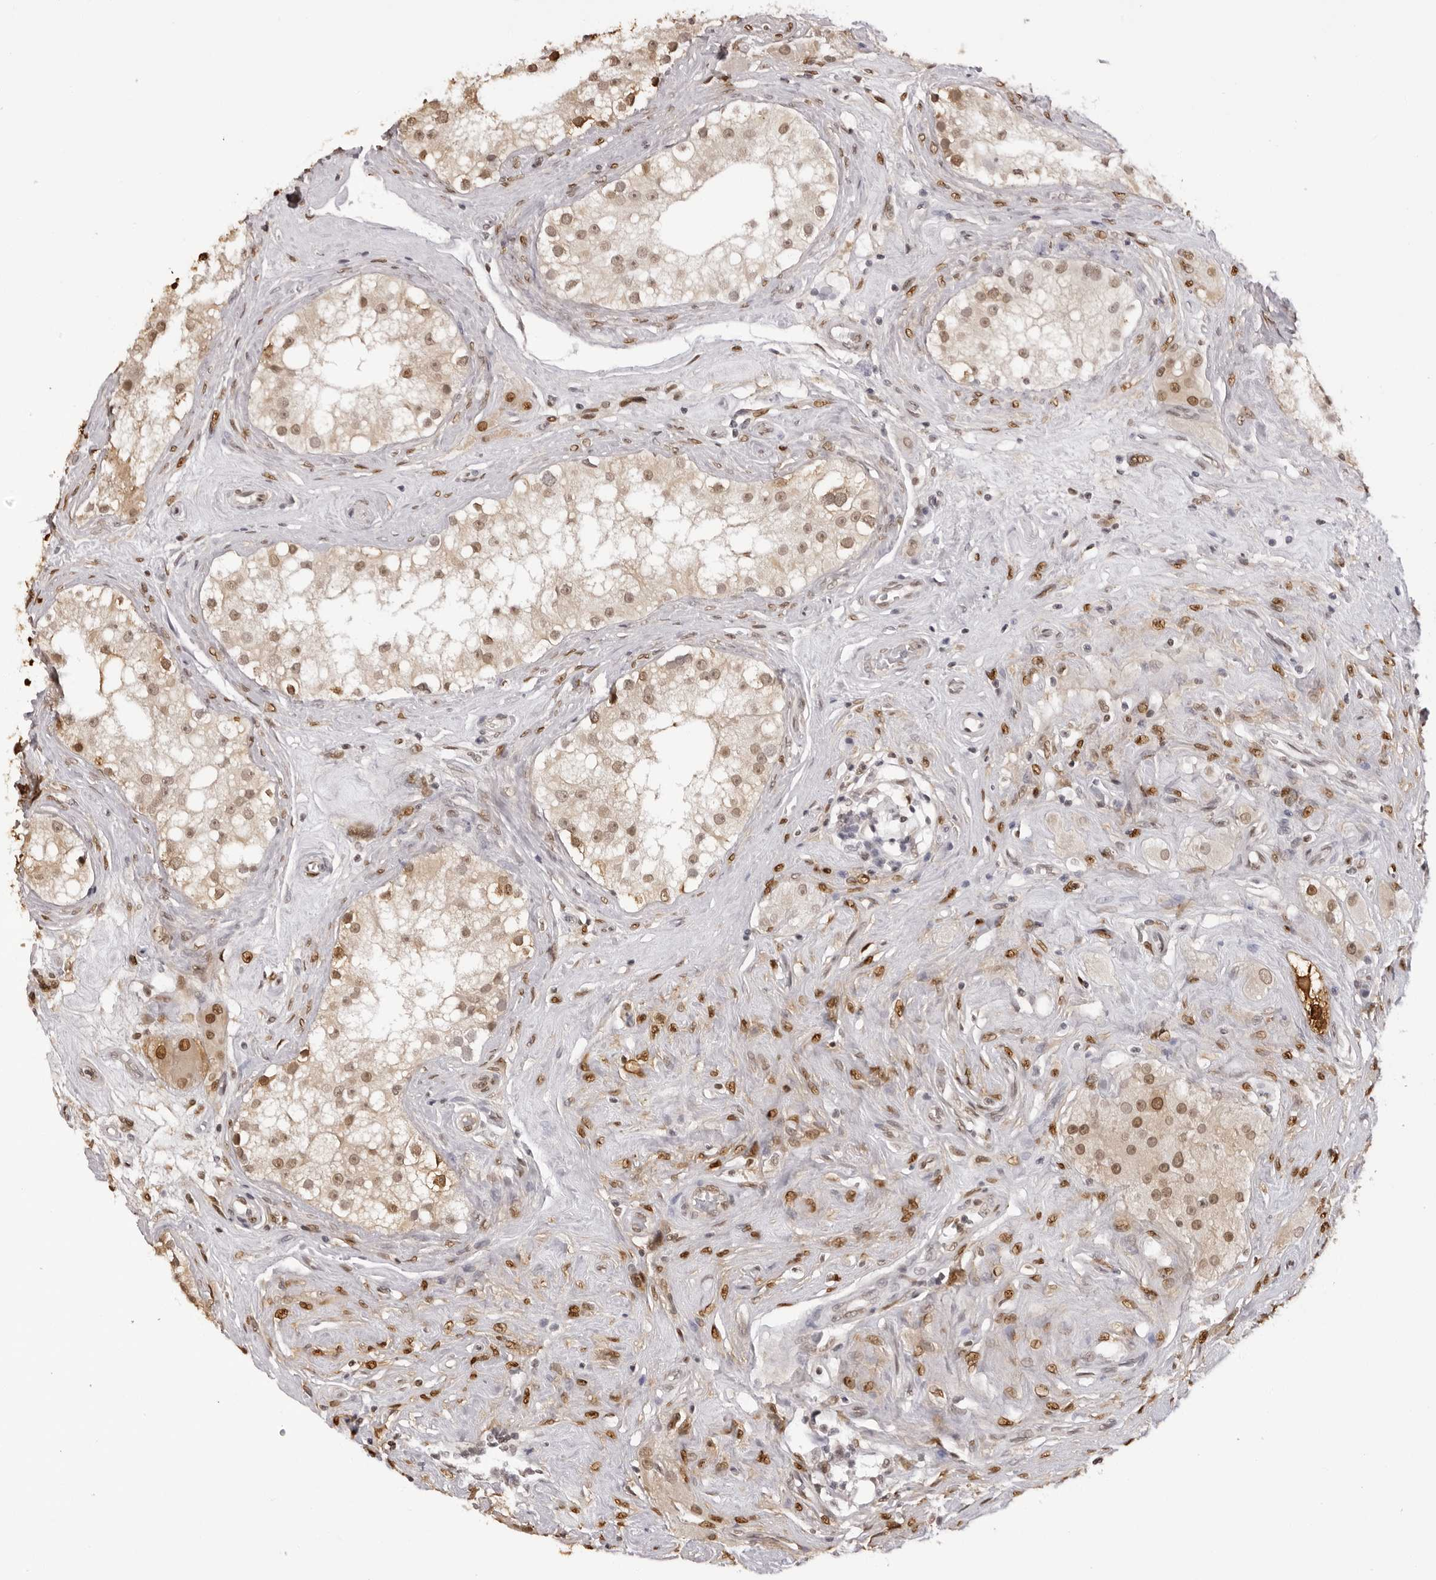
{"staining": {"intensity": "moderate", "quantity": ">75%", "location": "cytoplasmic/membranous,nuclear"}, "tissue": "testis", "cell_type": "Cells in seminiferous ducts", "image_type": "normal", "snomed": [{"axis": "morphology", "description": "Normal tissue, NOS"}, {"axis": "topography", "description": "Testis"}], "caption": "Protein expression by immunohistochemistry (IHC) reveals moderate cytoplasmic/membranous,nuclear expression in approximately >75% of cells in seminiferous ducts in benign testis.", "gene": "HSPA4", "patient": {"sex": "male", "age": 84}}